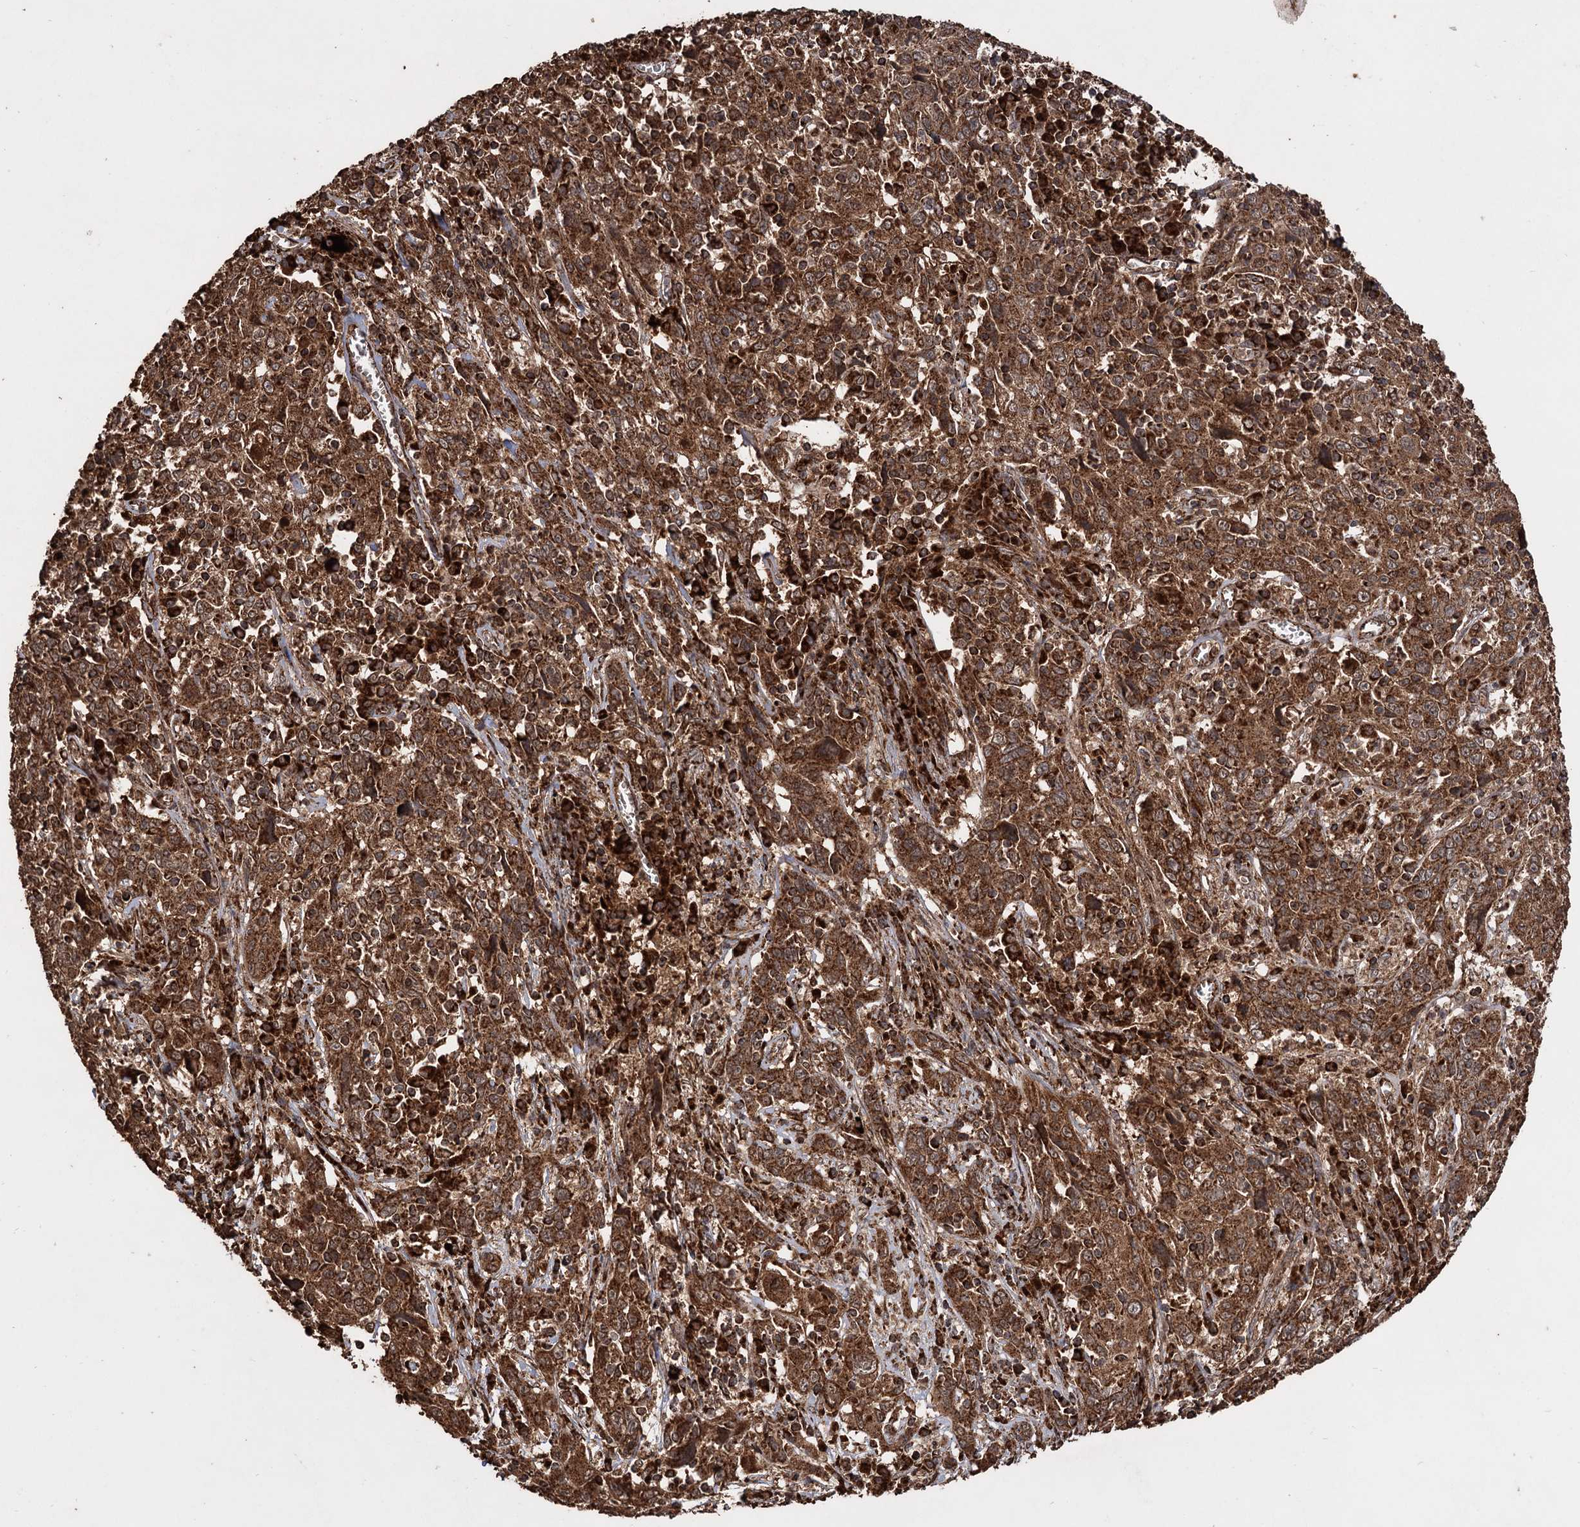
{"staining": {"intensity": "moderate", "quantity": ">75%", "location": "cytoplasmic/membranous"}, "tissue": "cervical cancer", "cell_type": "Tumor cells", "image_type": "cancer", "snomed": [{"axis": "morphology", "description": "Squamous cell carcinoma, NOS"}, {"axis": "topography", "description": "Cervix"}], "caption": "A brown stain labels moderate cytoplasmic/membranous positivity of a protein in human cervical squamous cell carcinoma tumor cells.", "gene": "IPO4", "patient": {"sex": "female", "age": 46}}